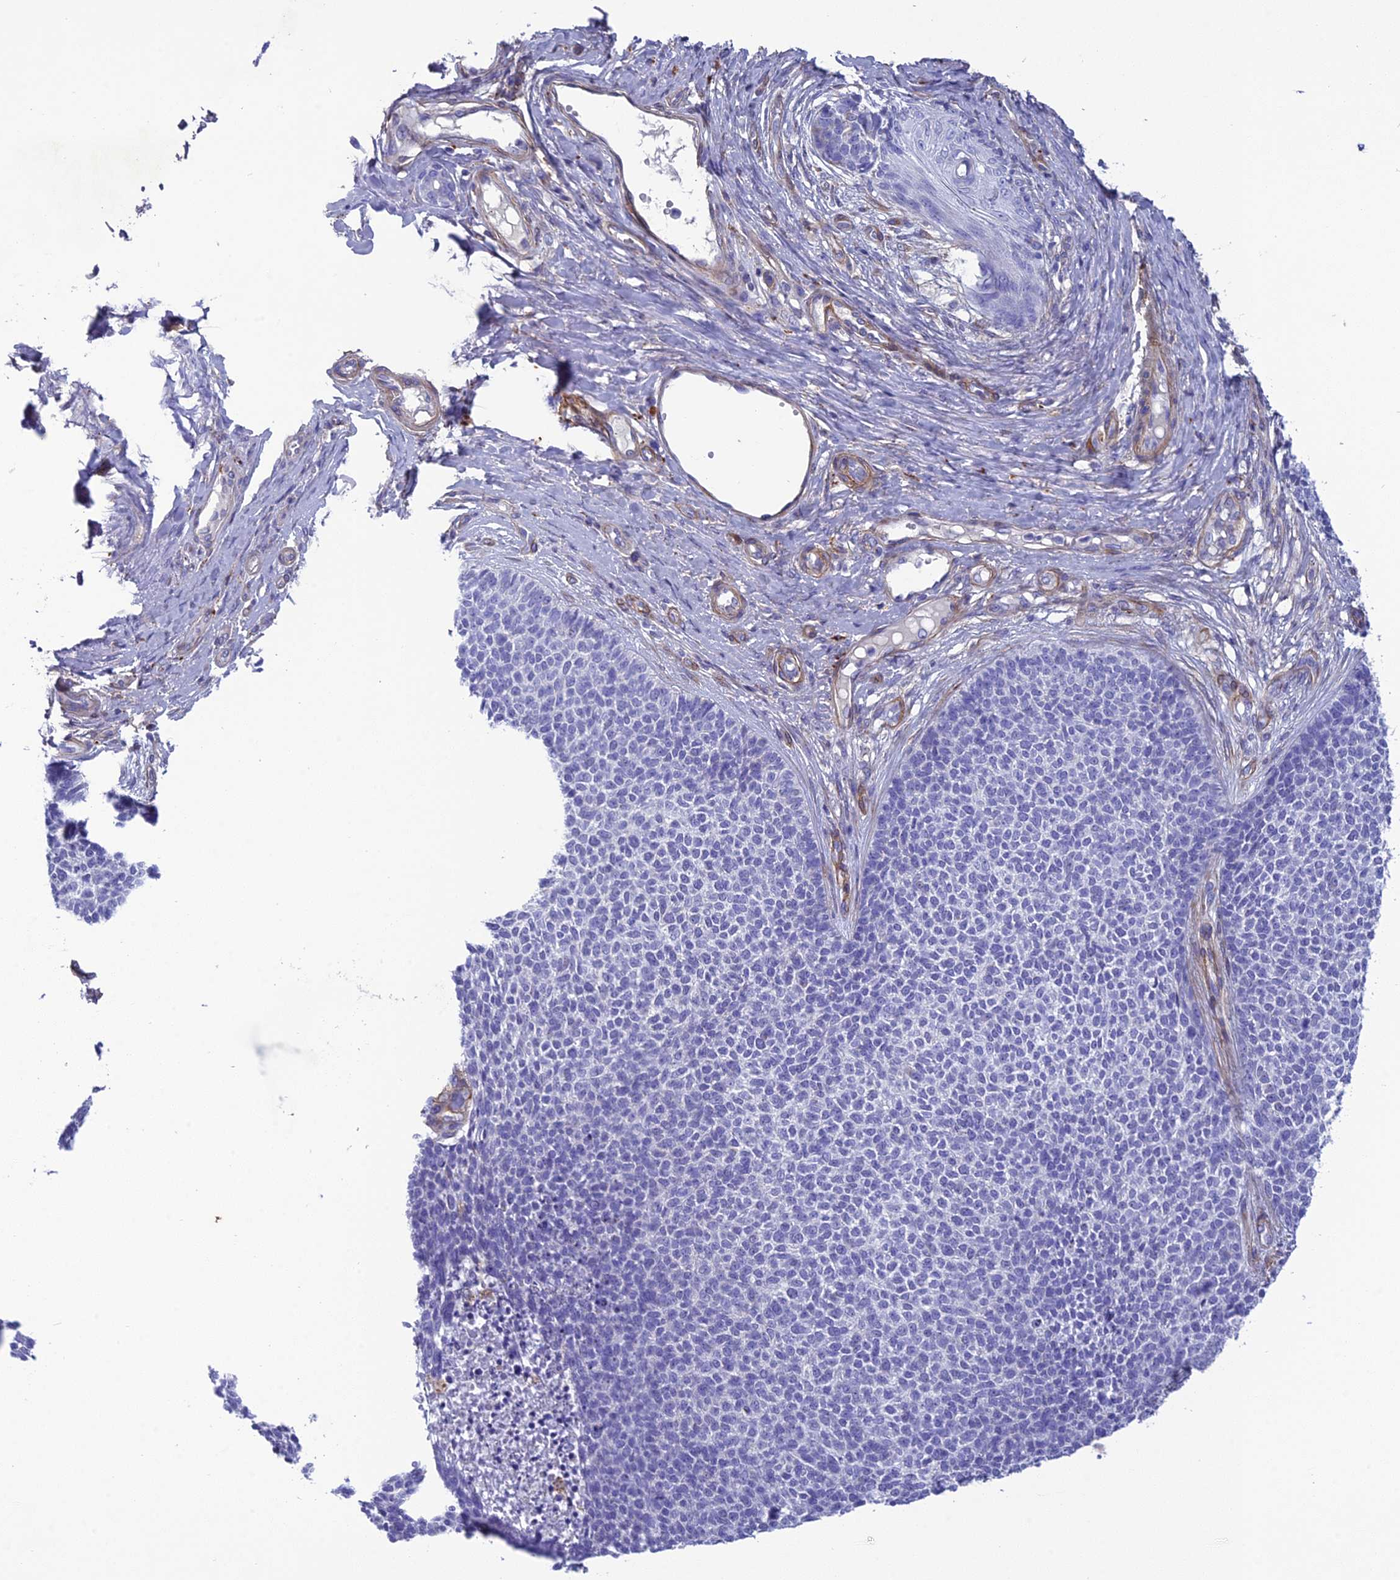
{"staining": {"intensity": "negative", "quantity": "none", "location": "none"}, "tissue": "skin cancer", "cell_type": "Tumor cells", "image_type": "cancer", "snomed": [{"axis": "morphology", "description": "Basal cell carcinoma"}, {"axis": "topography", "description": "Skin"}], "caption": "DAB immunohistochemical staining of skin basal cell carcinoma shows no significant expression in tumor cells. (DAB IHC with hematoxylin counter stain).", "gene": "TNS1", "patient": {"sex": "female", "age": 84}}